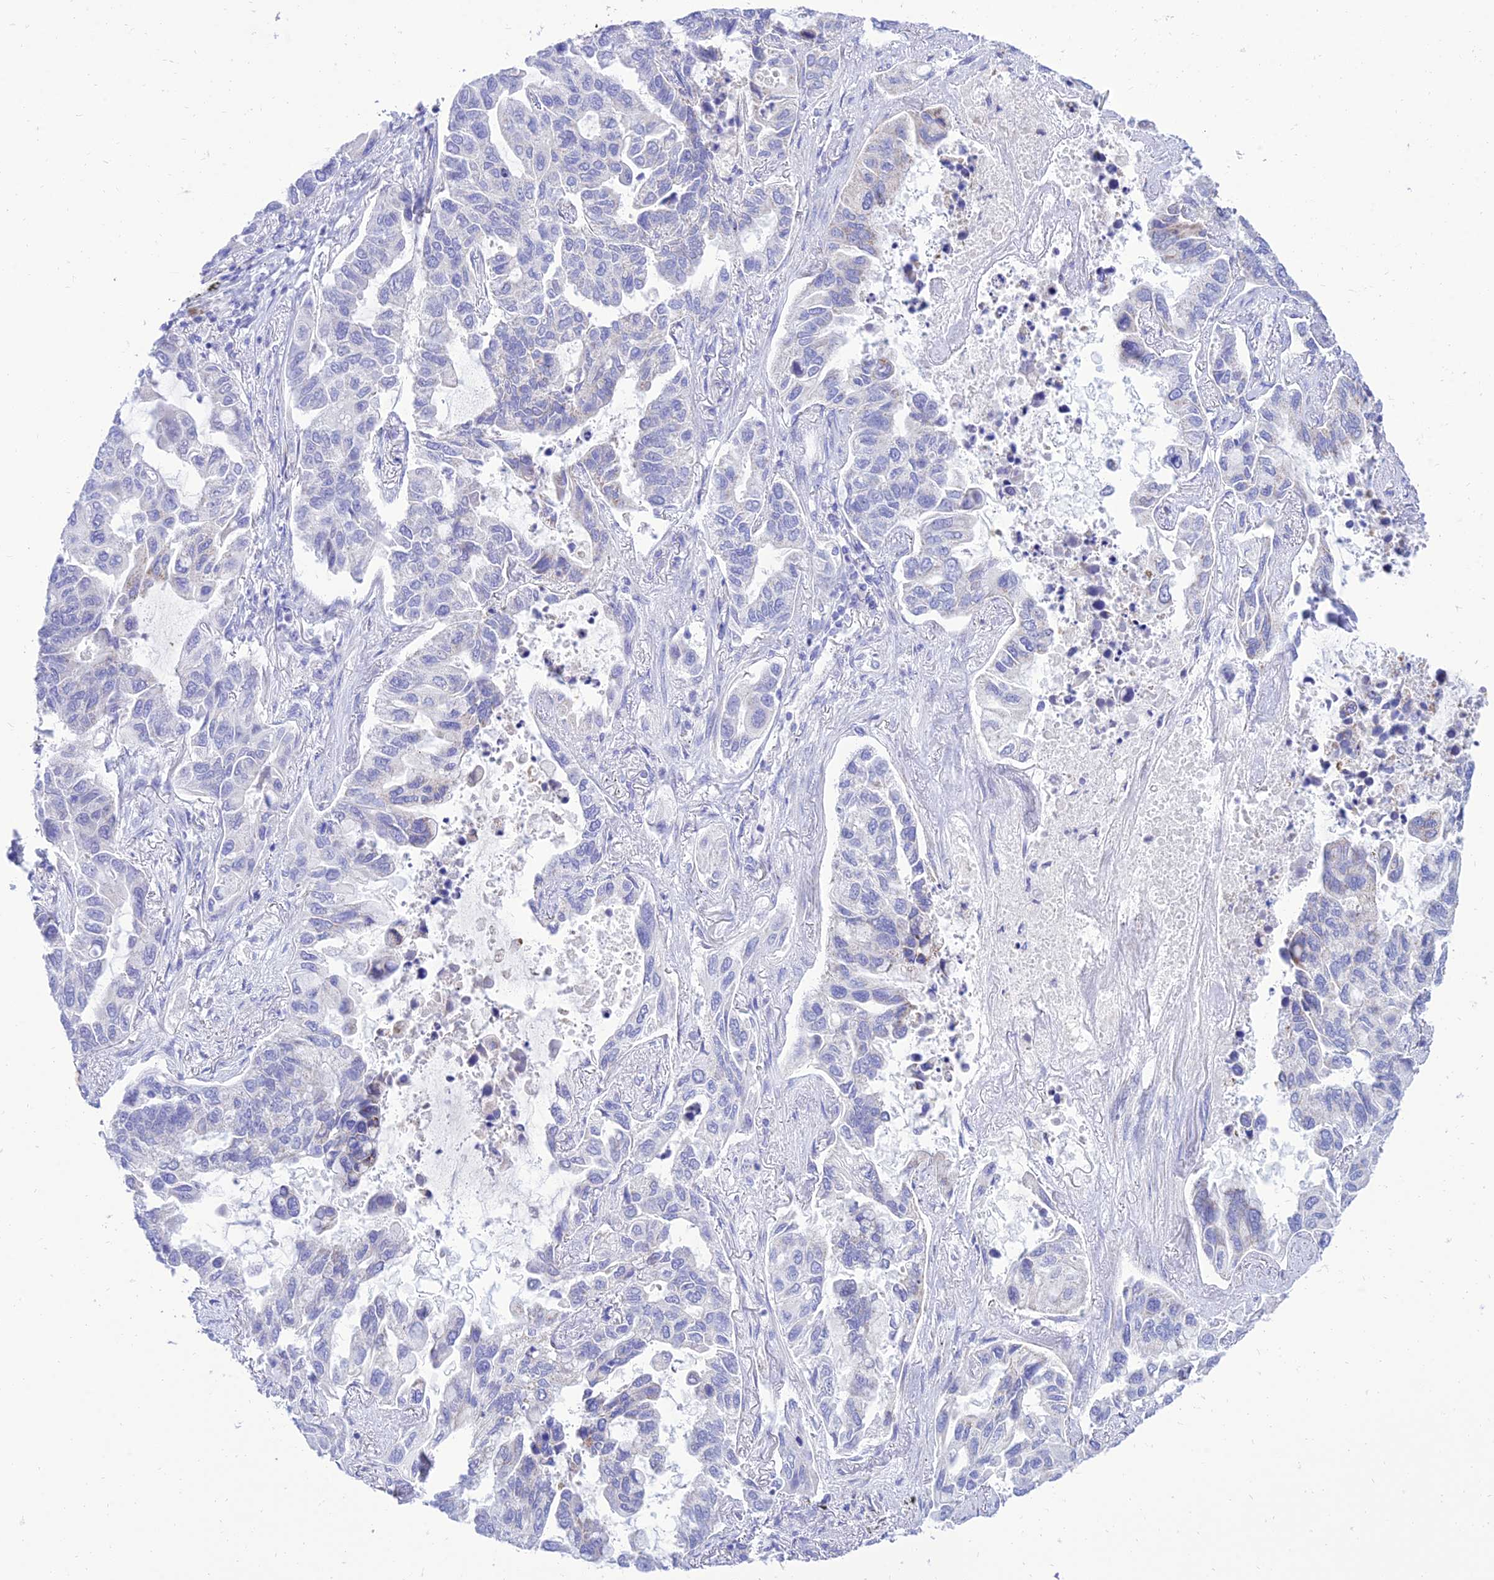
{"staining": {"intensity": "negative", "quantity": "none", "location": "none"}, "tissue": "lung cancer", "cell_type": "Tumor cells", "image_type": "cancer", "snomed": [{"axis": "morphology", "description": "Adenocarcinoma, NOS"}, {"axis": "topography", "description": "Lung"}], "caption": "High magnification brightfield microscopy of adenocarcinoma (lung) stained with DAB (brown) and counterstained with hematoxylin (blue): tumor cells show no significant positivity.", "gene": "PKN3", "patient": {"sex": "male", "age": 64}}